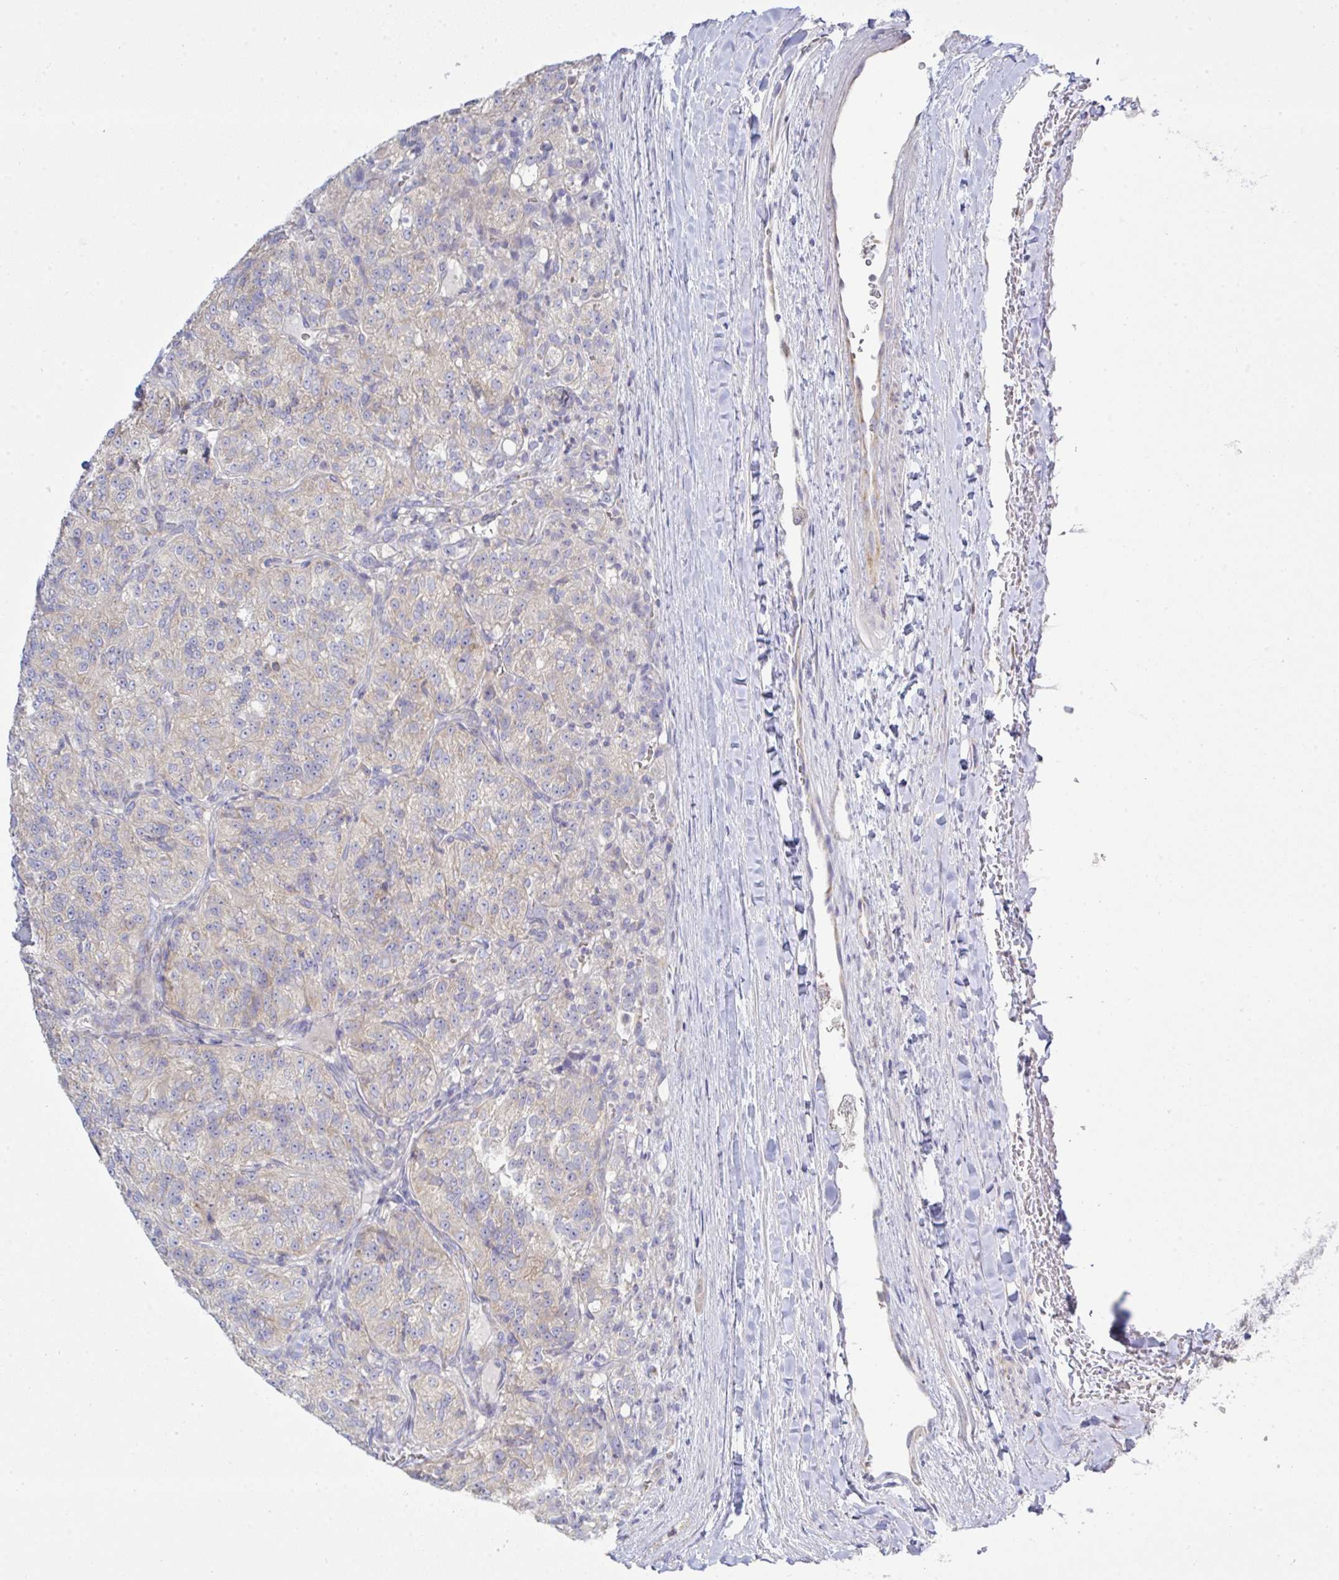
{"staining": {"intensity": "negative", "quantity": "none", "location": "none"}, "tissue": "renal cancer", "cell_type": "Tumor cells", "image_type": "cancer", "snomed": [{"axis": "morphology", "description": "Adenocarcinoma, NOS"}, {"axis": "topography", "description": "Kidney"}], "caption": "High power microscopy micrograph of an immunohistochemistry (IHC) photomicrograph of adenocarcinoma (renal), revealing no significant expression in tumor cells.", "gene": "NDUFA7", "patient": {"sex": "female", "age": 63}}